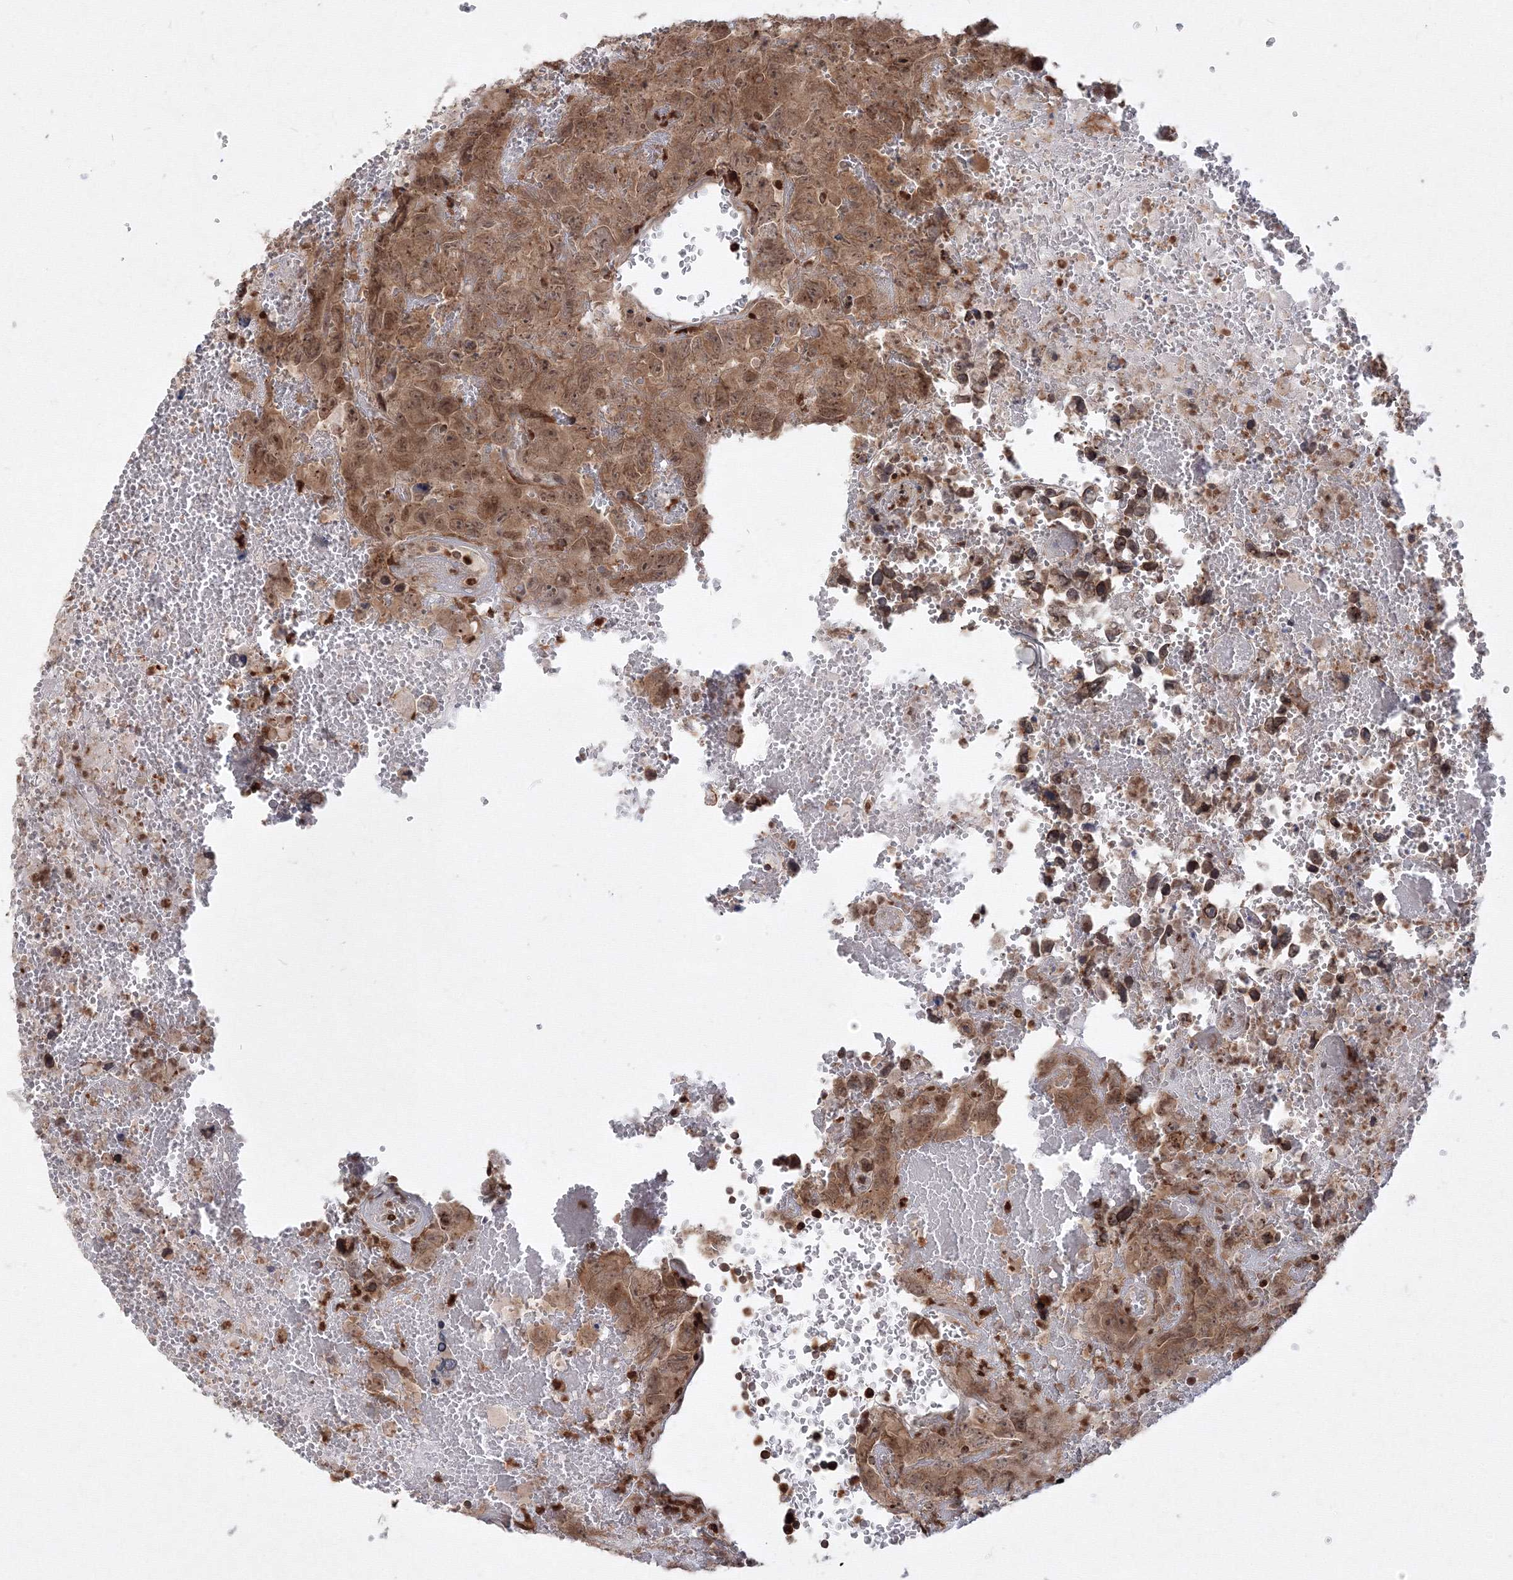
{"staining": {"intensity": "moderate", "quantity": ">75%", "location": "cytoplasmic/membranous,nuclear"}, "tissue": "testis cancer", "cell_type": "Tumor cells", "image_type": "cancer", "snomed": [{"axis": "morphology", "description": "Carcinoma, Embryonal, NOS"}, {"axis": "topography", "description": "Testis"}], "caption": "Immunohistochemical staining of embryonal carcinoma (testis) displays moderate cytoplasmic/membranous and nuclear protein staining in about >75% of tumor cells.", "gene": "TMEM50B", "patient": {"sex": "male", "age": 45}}